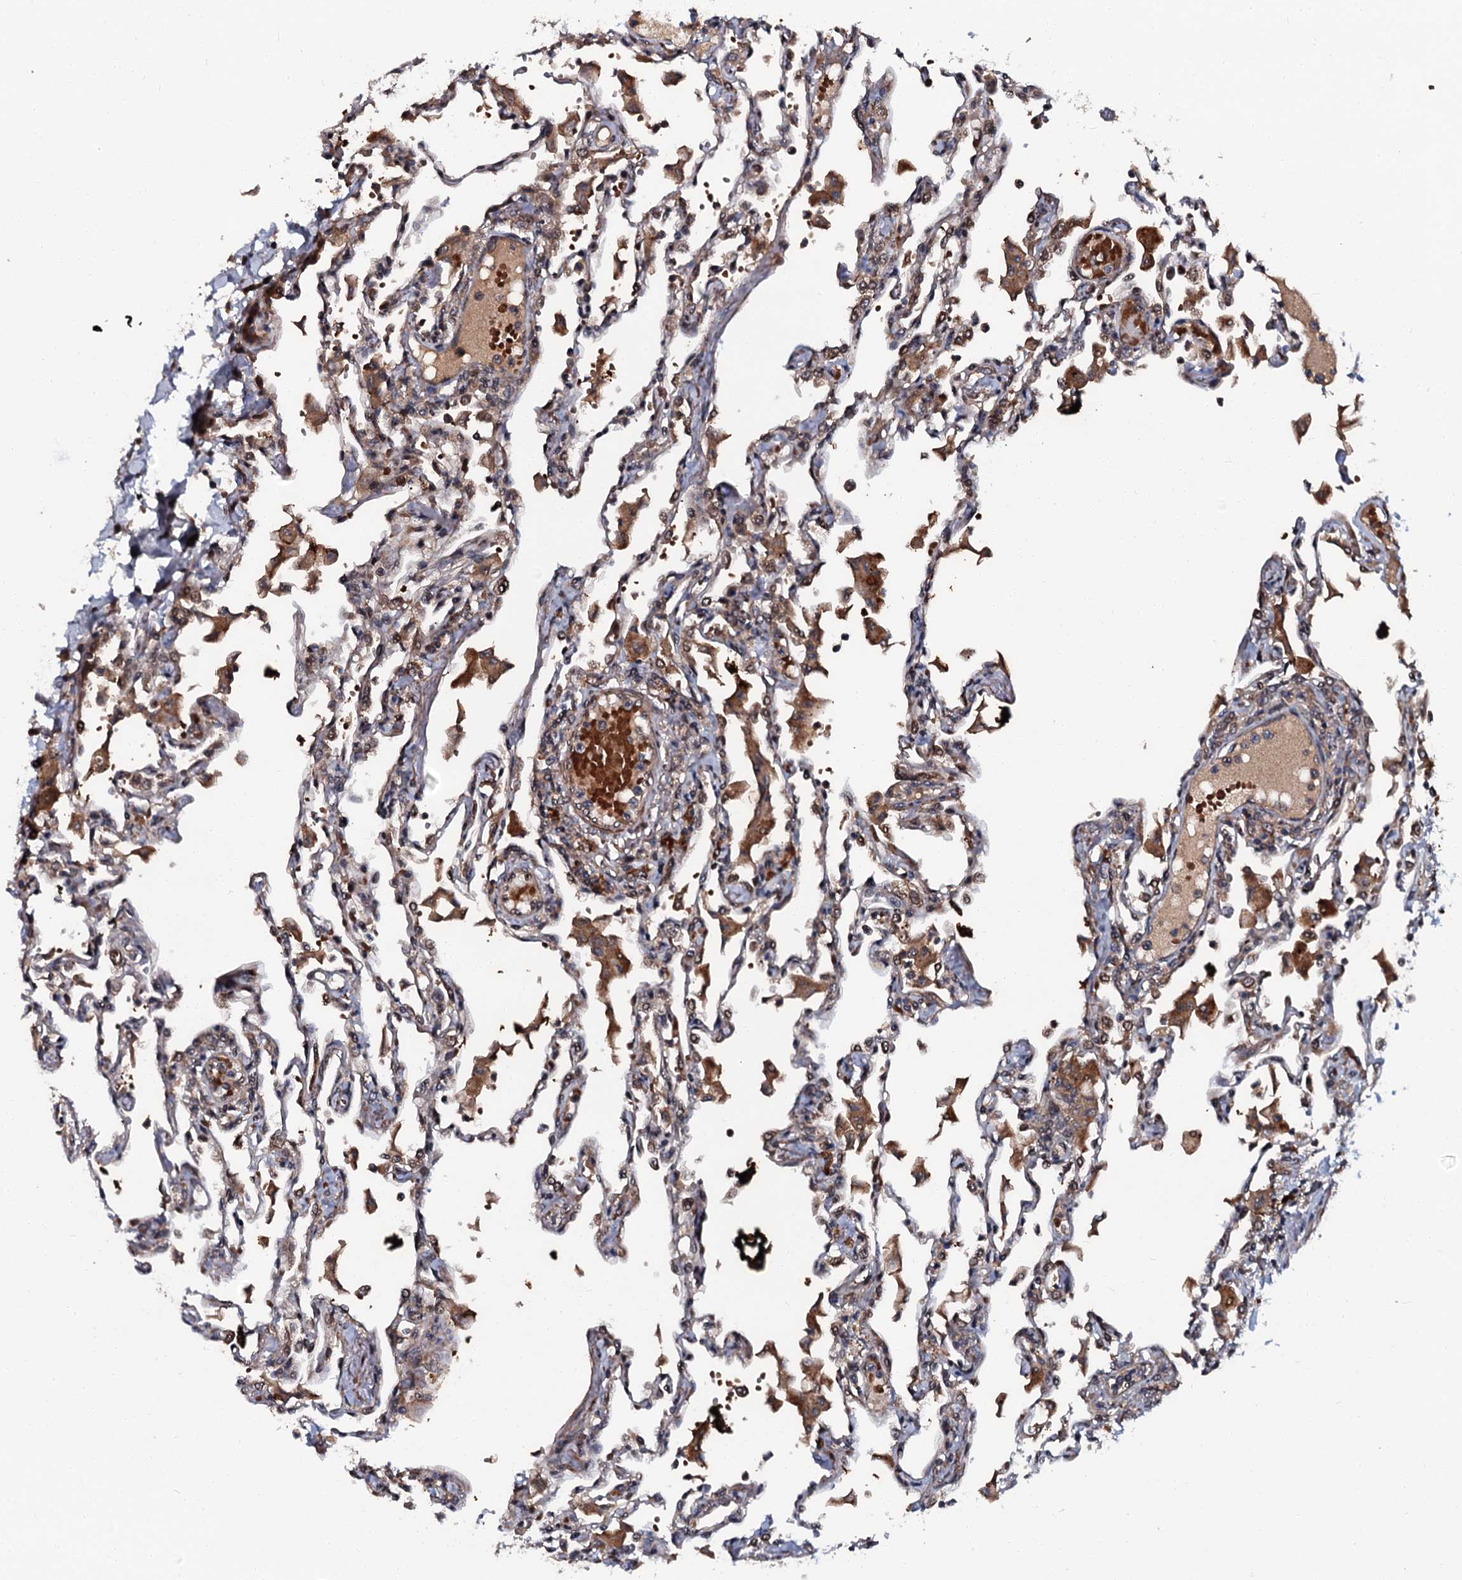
{"staining": {"intensity": "moderate", "quantity": "25%-75%", "location": "cytoplasmic/membranous"}, "tissue": "lung", "cell_type": "Alveolar cells", "image_type": "normal", "snomed": [{"axis": "morphology", "description": "Normal tissue, NOS"}, {"axis": "topography", "description": "Bronchus"}, {"axis": "topography", "description": "Lung"}], "caption": "Brown immunohistochemical staining in normal human lung reveals moderate cytoplasmic/membranous positivity in about 25%-75% of alveolar cells.", "gene": "N4BP1", "patient": {"sex": "female", "age": 49}}